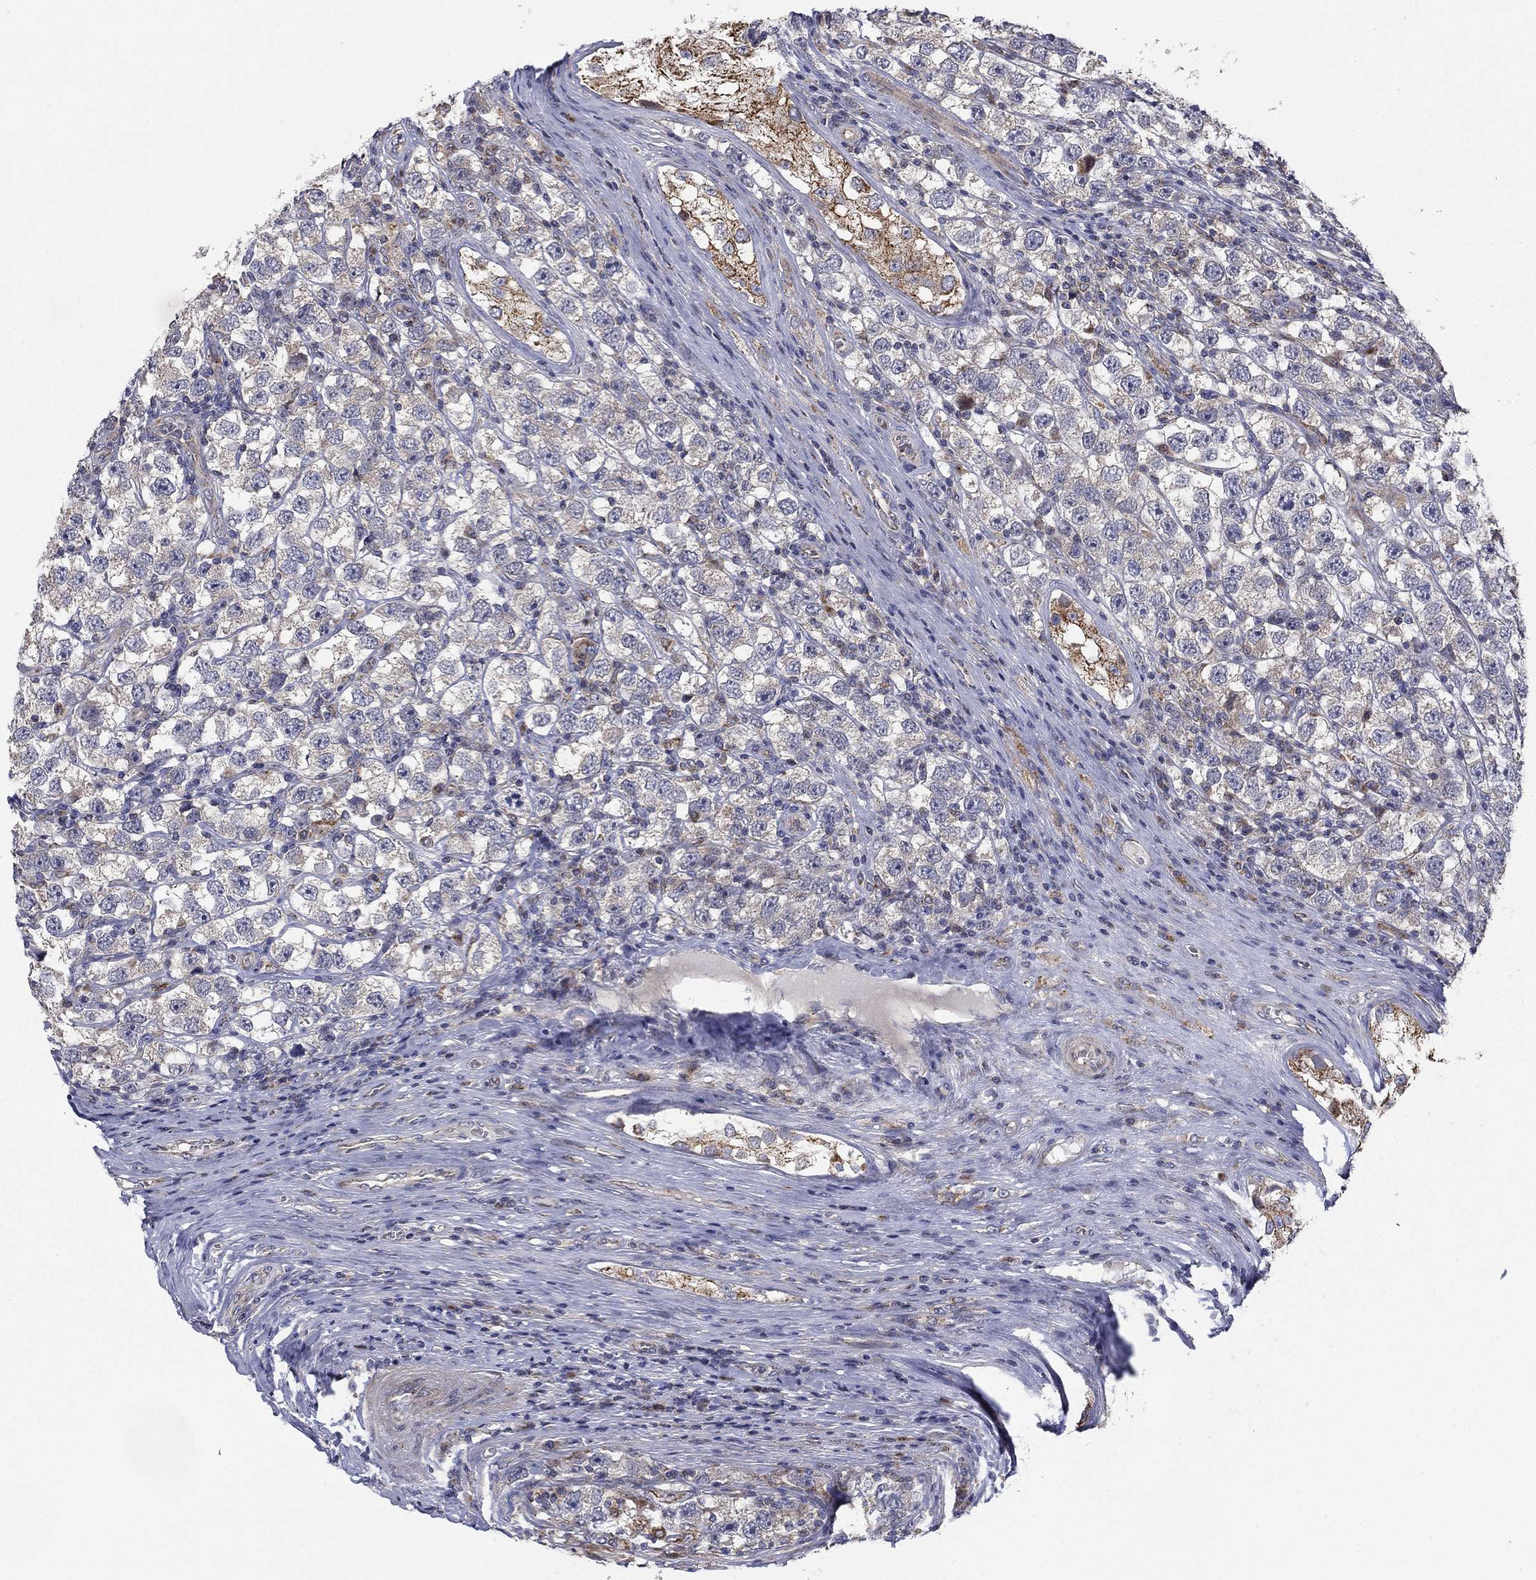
{"staining": {"intensity": "weak", "quantity": "<25%", "location": "cytoplasmic/membranous"}, "tissue": "testis cancer", "cell_type": "Tumor cells", "image_type": "cancer", "snomed": [{"axis": "morphology", "description": "Seminoma, NOS"}, {"axis": "topography", "description": "Testis"}], "caption": "Histopathology image shows no protein positivity in tumor cells of testis cancer tissue.", "gene": "MMAA", "patient": {"sex": "male", "age": 26}}